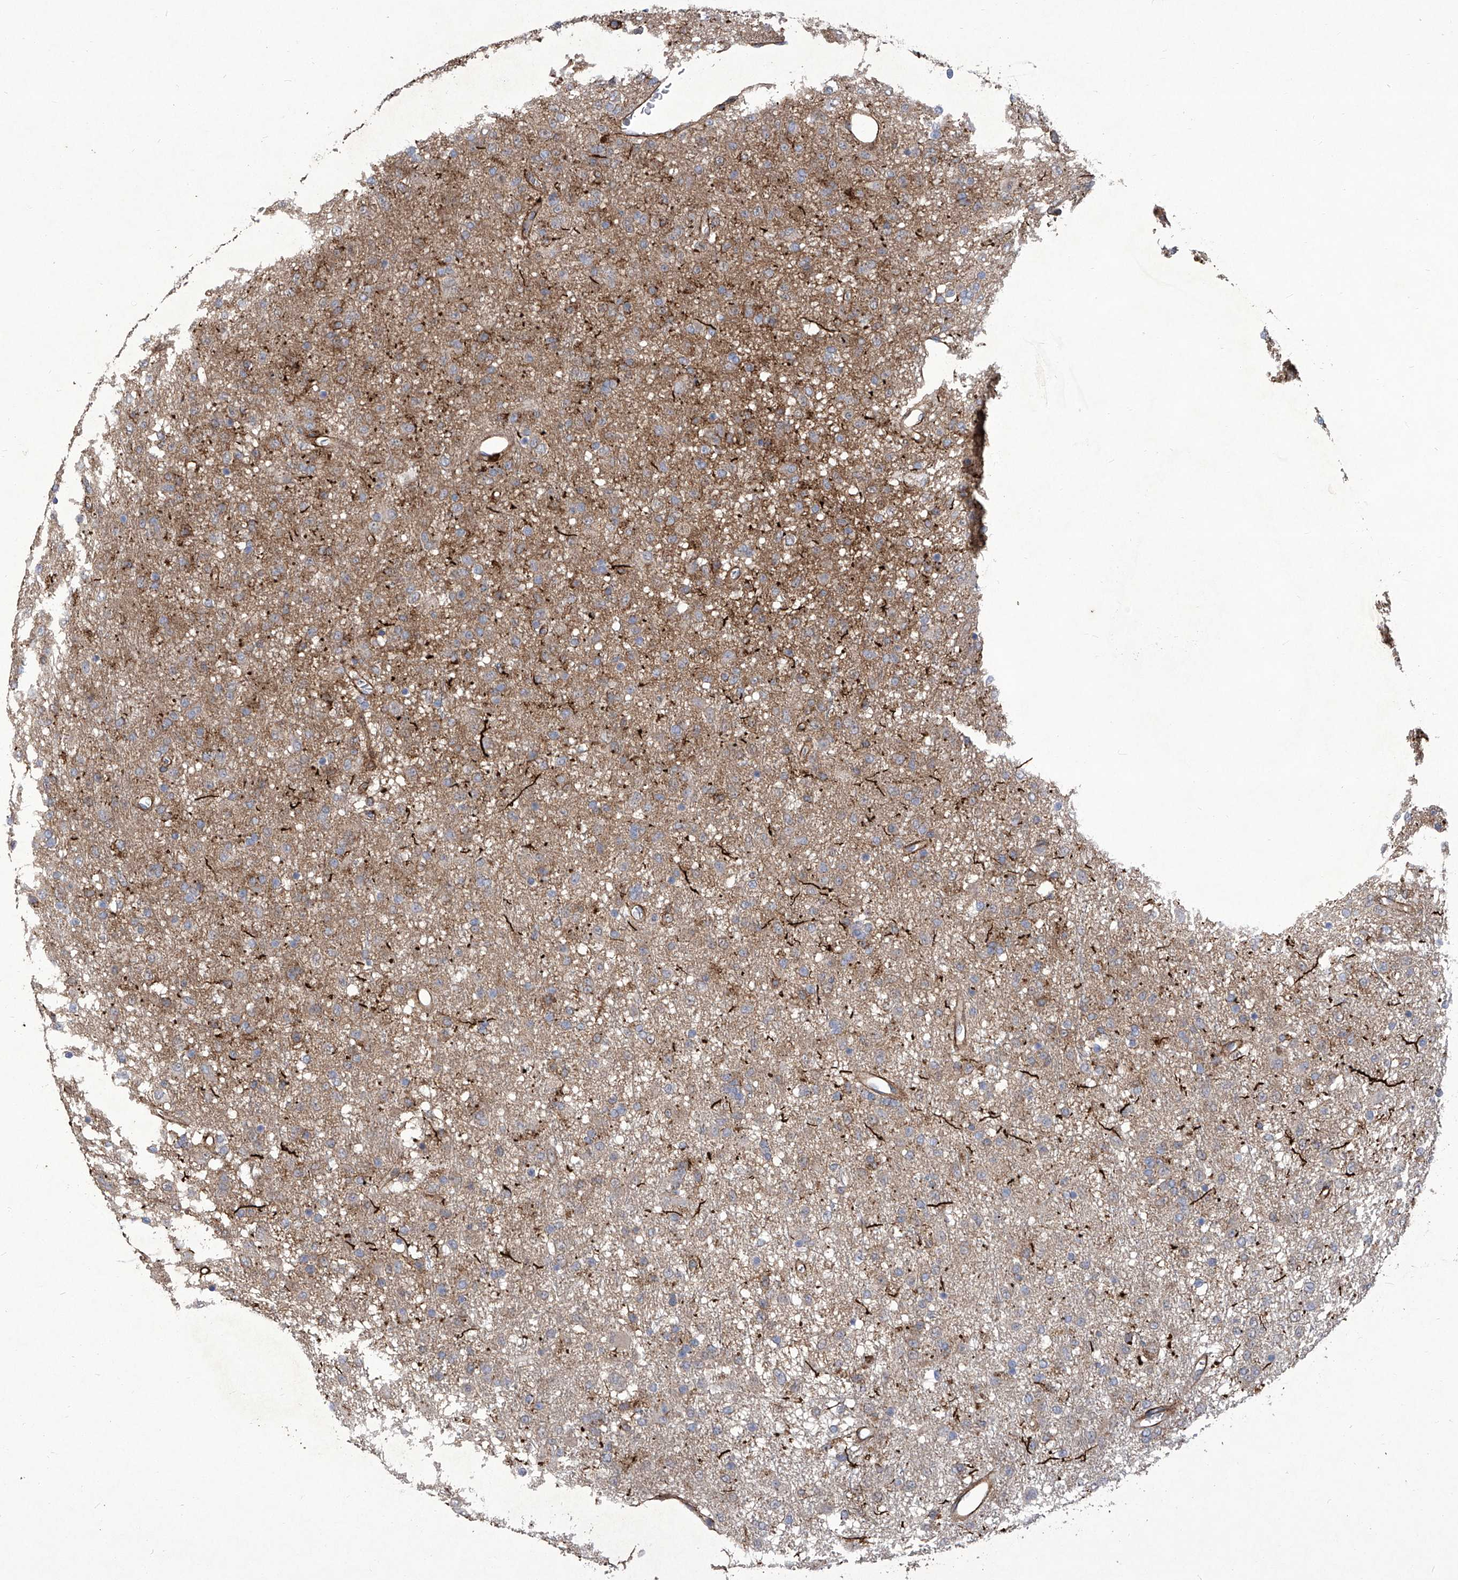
{"staining": {"intensity": "weak", "quantity": "25%-75%", "location": "cytoplasmic/membranous"}, "tissue": "glioma", "cell_type": "Tumor cells", "image_type": "cancer", "snomed": [{"axis": "morphology", "description": "Glioma, malignant, Low grade"}, {"axis": "topography", "description": "Brain"}], "caption": "Immunohistochemistry (IHC) image of neoplastic tissue: human malignant glioma (low-grade) stained using IHC displays low levels of weak protein expression localized specifically in the cytoplasmic/membranous of tumor cells, appearing as a cytoplasmic/membranous brown color.", "gene": "TXNIP", "patient": {"sex": "male", "age": 65}}